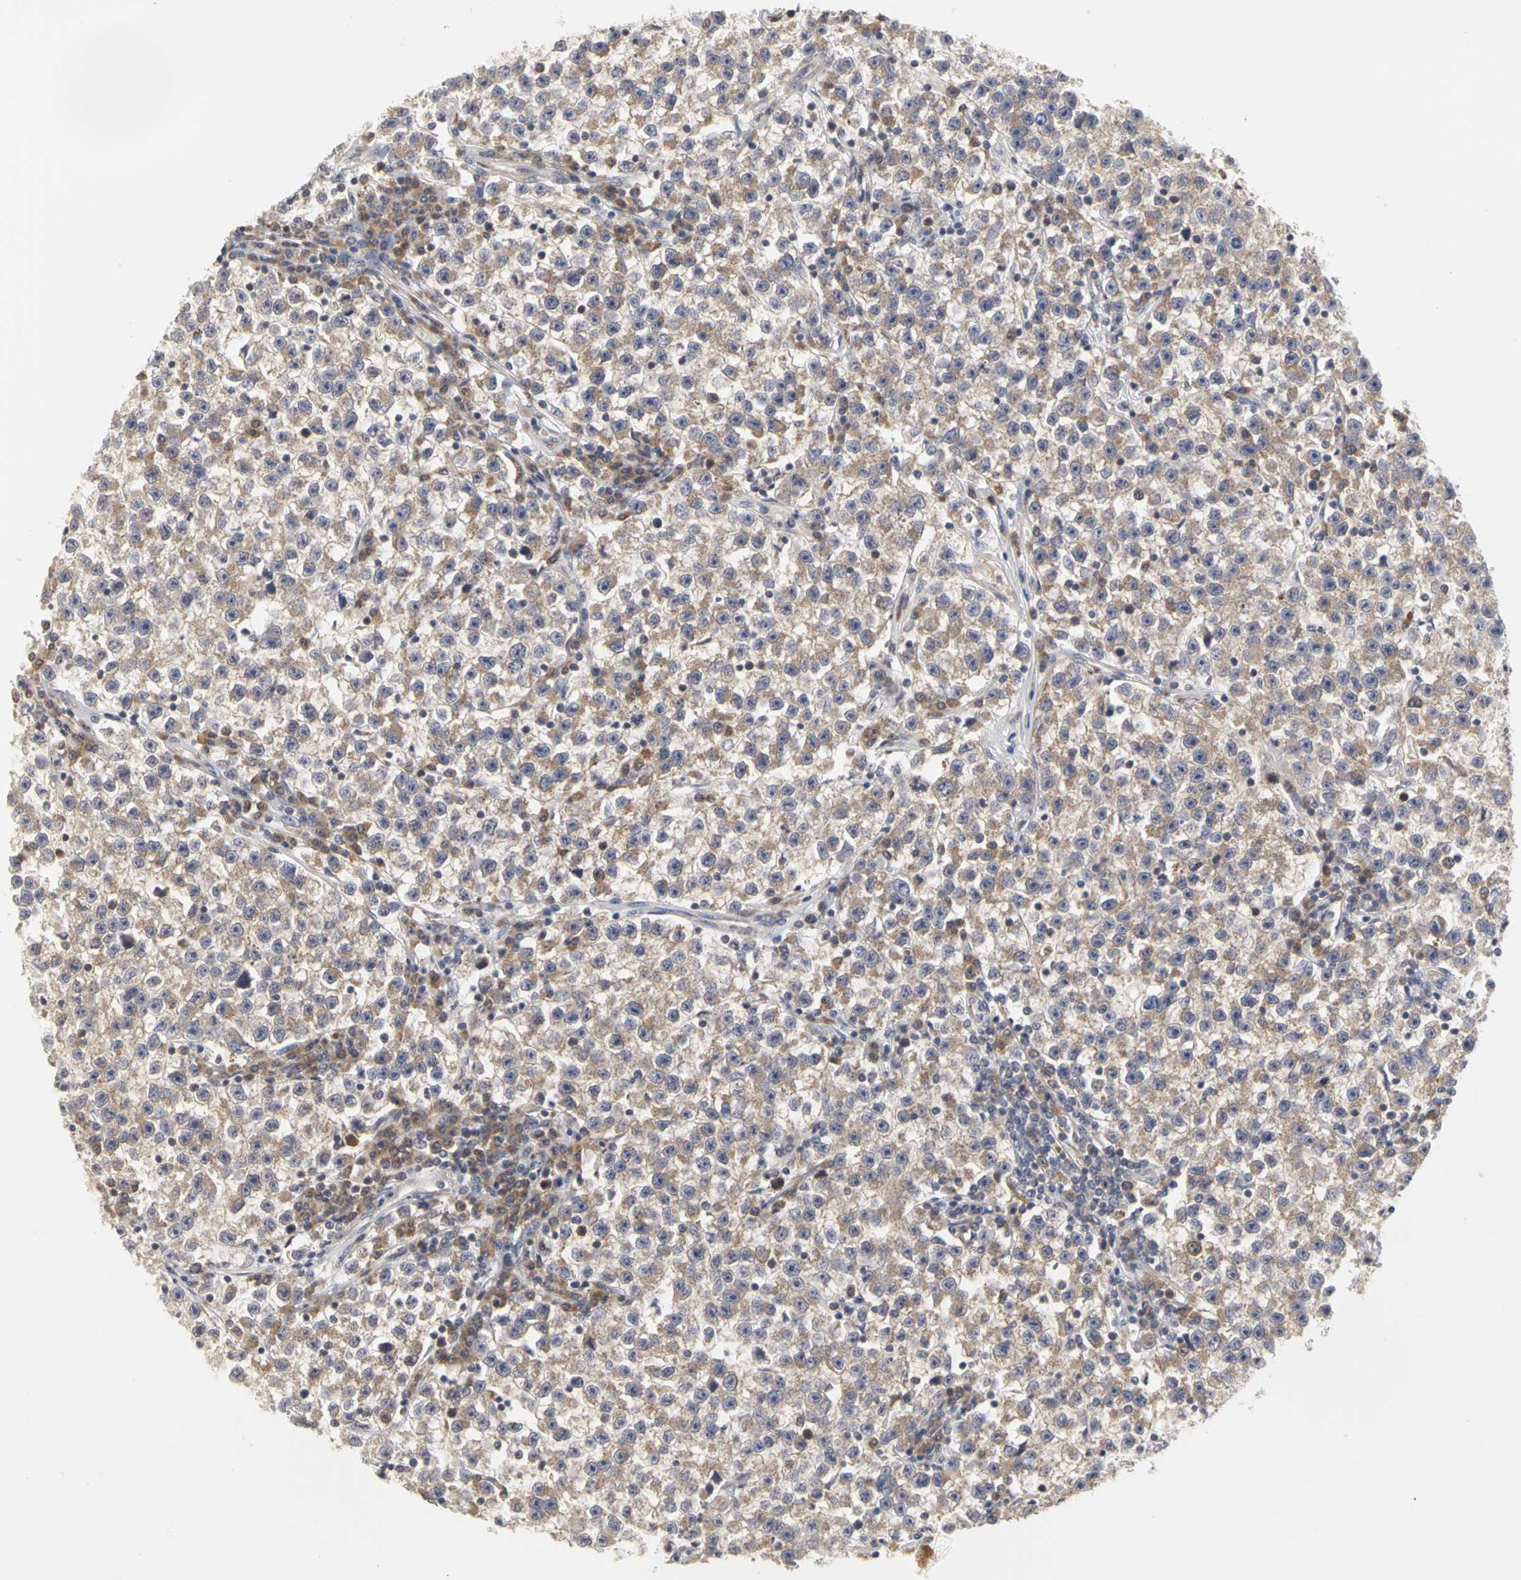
{"staining": {"intensity": "weak", "quantity": ">75%", "location": "cytoplasmic/membranous"}, "tissue": "testis cancer", "cell_type": "Tumor cells", "image_type": "cancer", "snomed": [{"axis": "morphology", "description": "Seminoma, NOS"}, {"axis": "topography", "description": "Testis"}], "caption": "Testis seminoma stained with IHC demonstrates weak cytoplasmic/membranous expression in about >75% of tumor cells.", "gene": "IRAK1", "patient": {"sex": "male", "age": 22}}